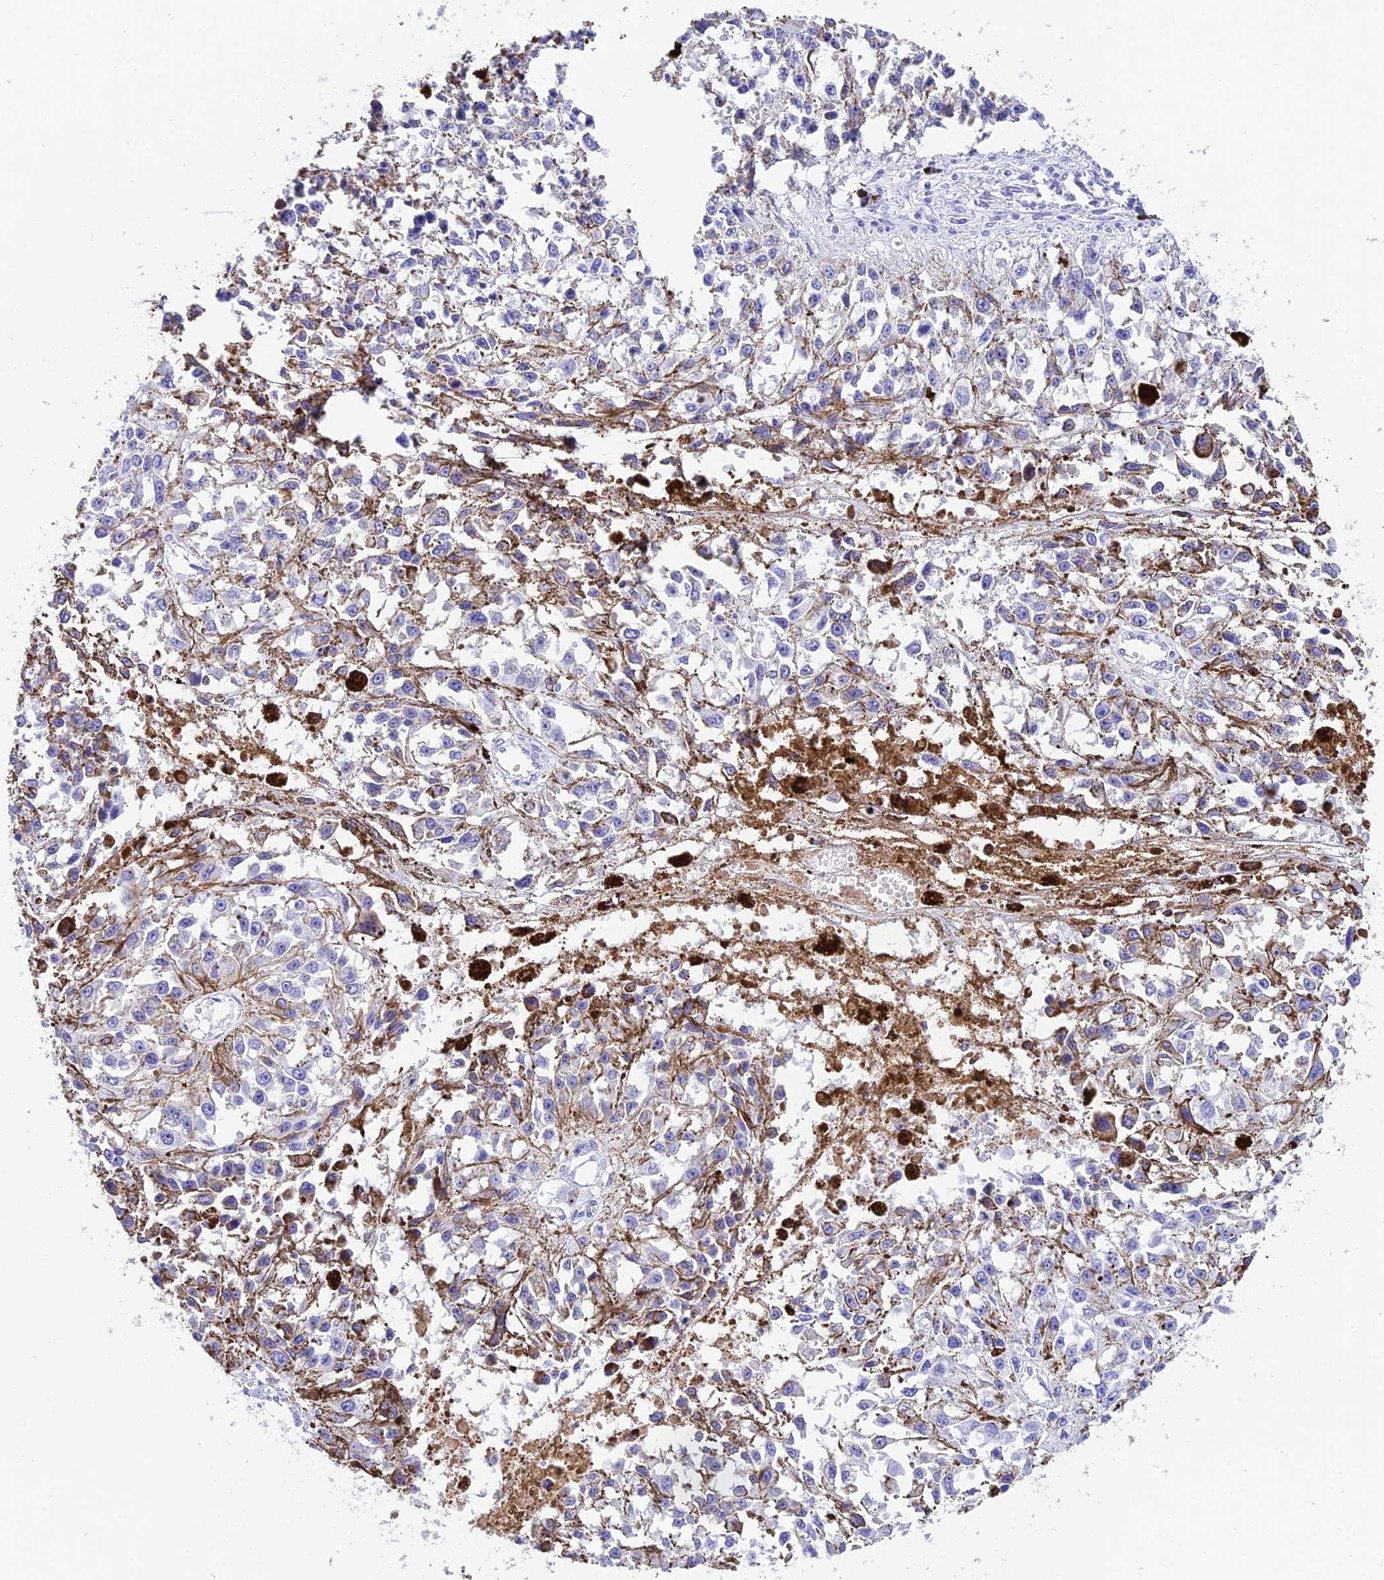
{"staining": {"intensity": "negative", "quantity": "none", "location": "none"}, "tissue": "melanoma", "cell_type": "Tumor cells", "image_type": "cancer", "snomed": [{"axis": "morphology", "description": "Malignant melanoma, Metastatic site"}, {"axis": "topography", "description": "Lymph node"}], "caption": "Immunohistochemistry (IHC) histopathology image of malignant melanoma (metastatic site) stained for a protein (brown), which displays no staining in tumor cells.", "gene": "PSG11", "patient": {"sex": "male", "age": 59}}